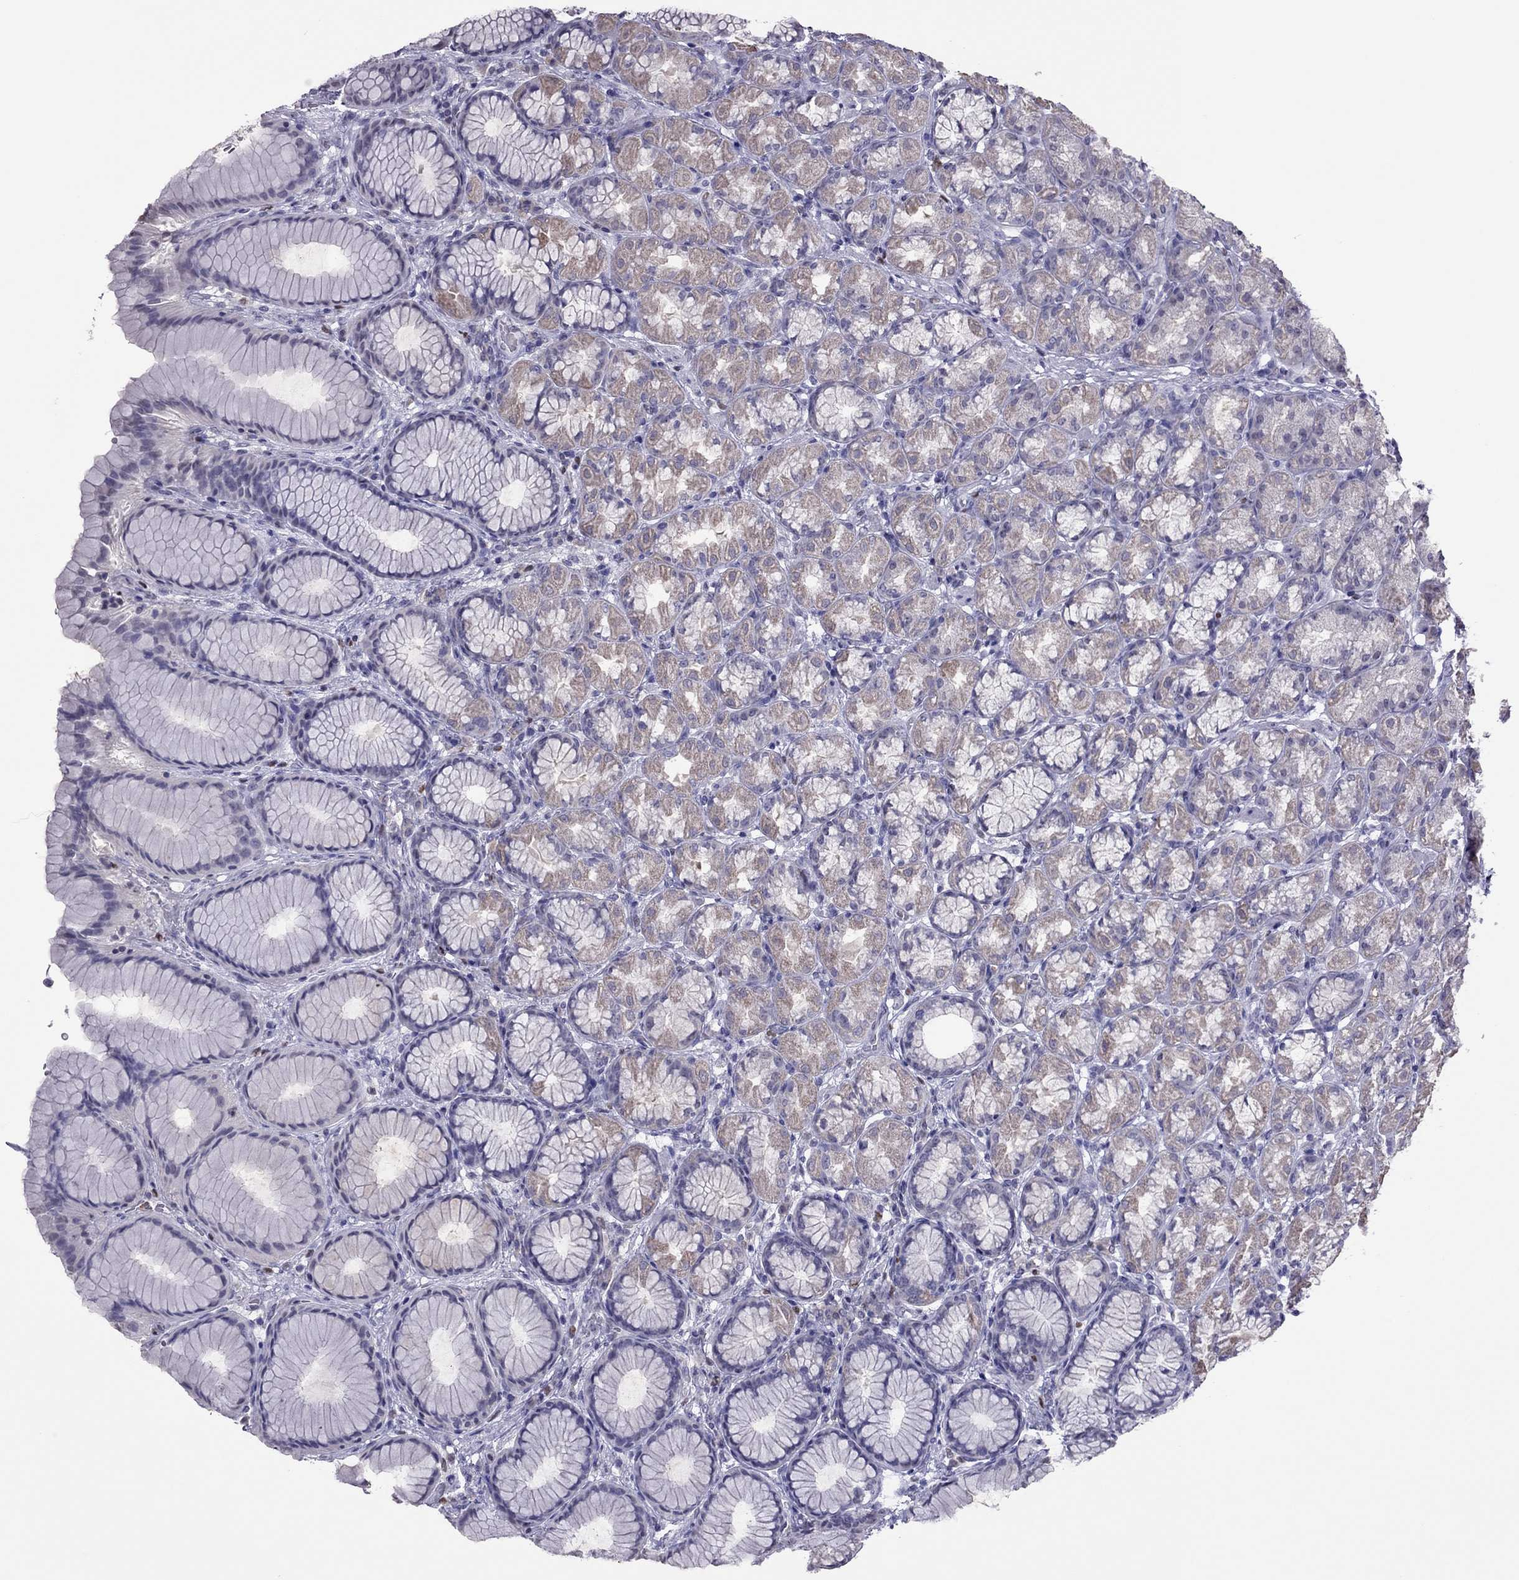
{"staining": {"intensity": "weak", "quantity": "<25%", "location": "cytoplasmic/membranous"}, "tissue": "stomach", "cell_type": "Glandular cells", "image_type": "normal", "snomed": [{"axis": "morphology", "description": "Normal tissue, NOS"}, {"axis": "morphology", "description": "Adenocarcinoma, NOS"}, {"axis": "topography", "description": "Stomach"}], "caption": "Immunohistochemical staining of normal human stomach shows no significant positivity in glandular cells. (DAB (3,3'-diaminobenzidine) IHC, high magnification).", "gene": "SPINT3", "patient": {"sex": "female", "age": 79}}